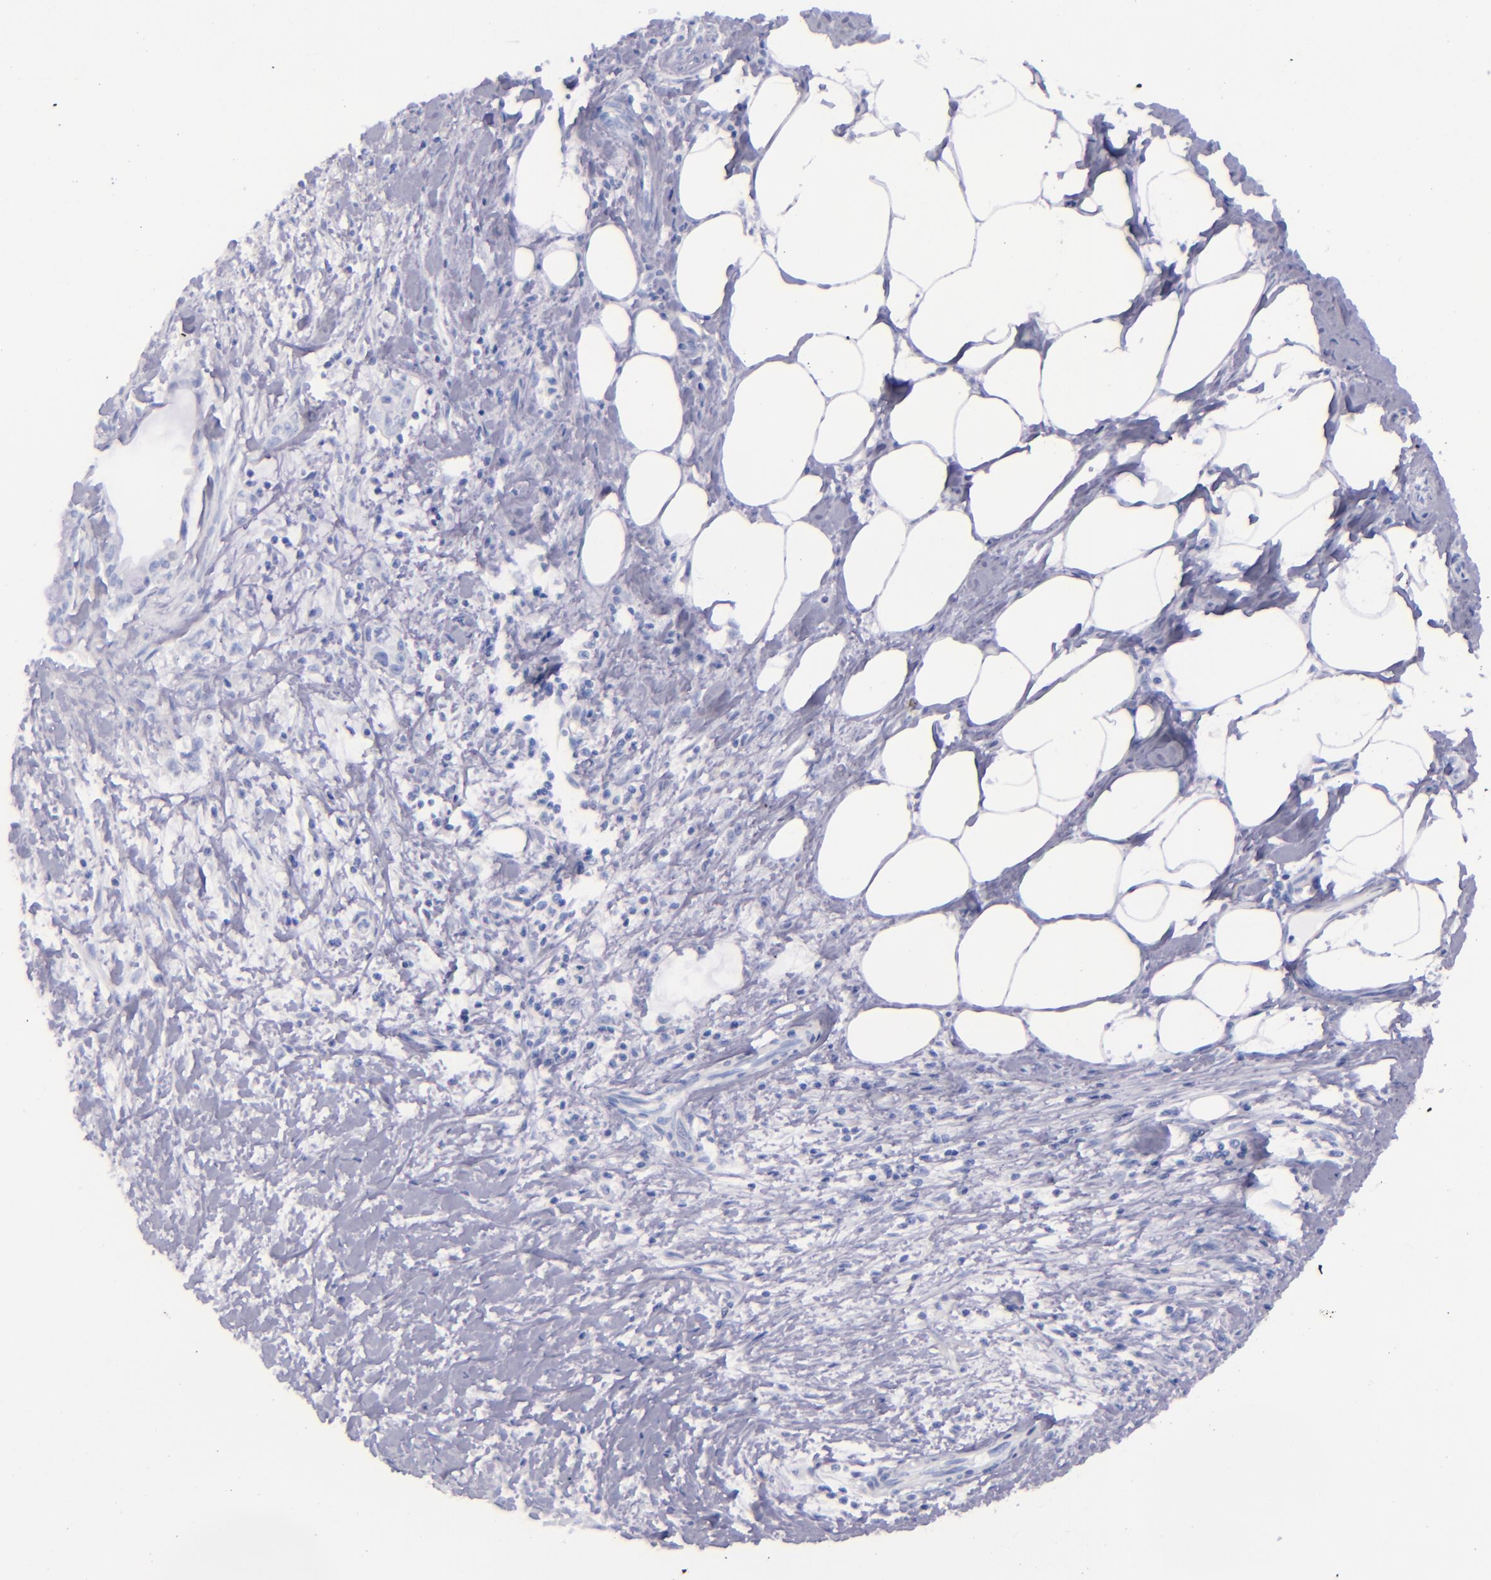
{"staining": {"intensity": "negative", "quantity": "none", "location": "none"}, "tissue": "pancreatic cancer", "cell_type": "Tumor cells", "image_type": "cancer", "snomed": [{"axis": "morphology", "description": "Adenocarcinoma, NOS"}, {"axis": "topography", "description": "Pancreas"}], "caption": "Immunohistochemical staining of human pancreatic cancer displays no significant positivity in tumor cells.", "gene": "SFTPB", "patient": {"sex": "male", "age": 59}}